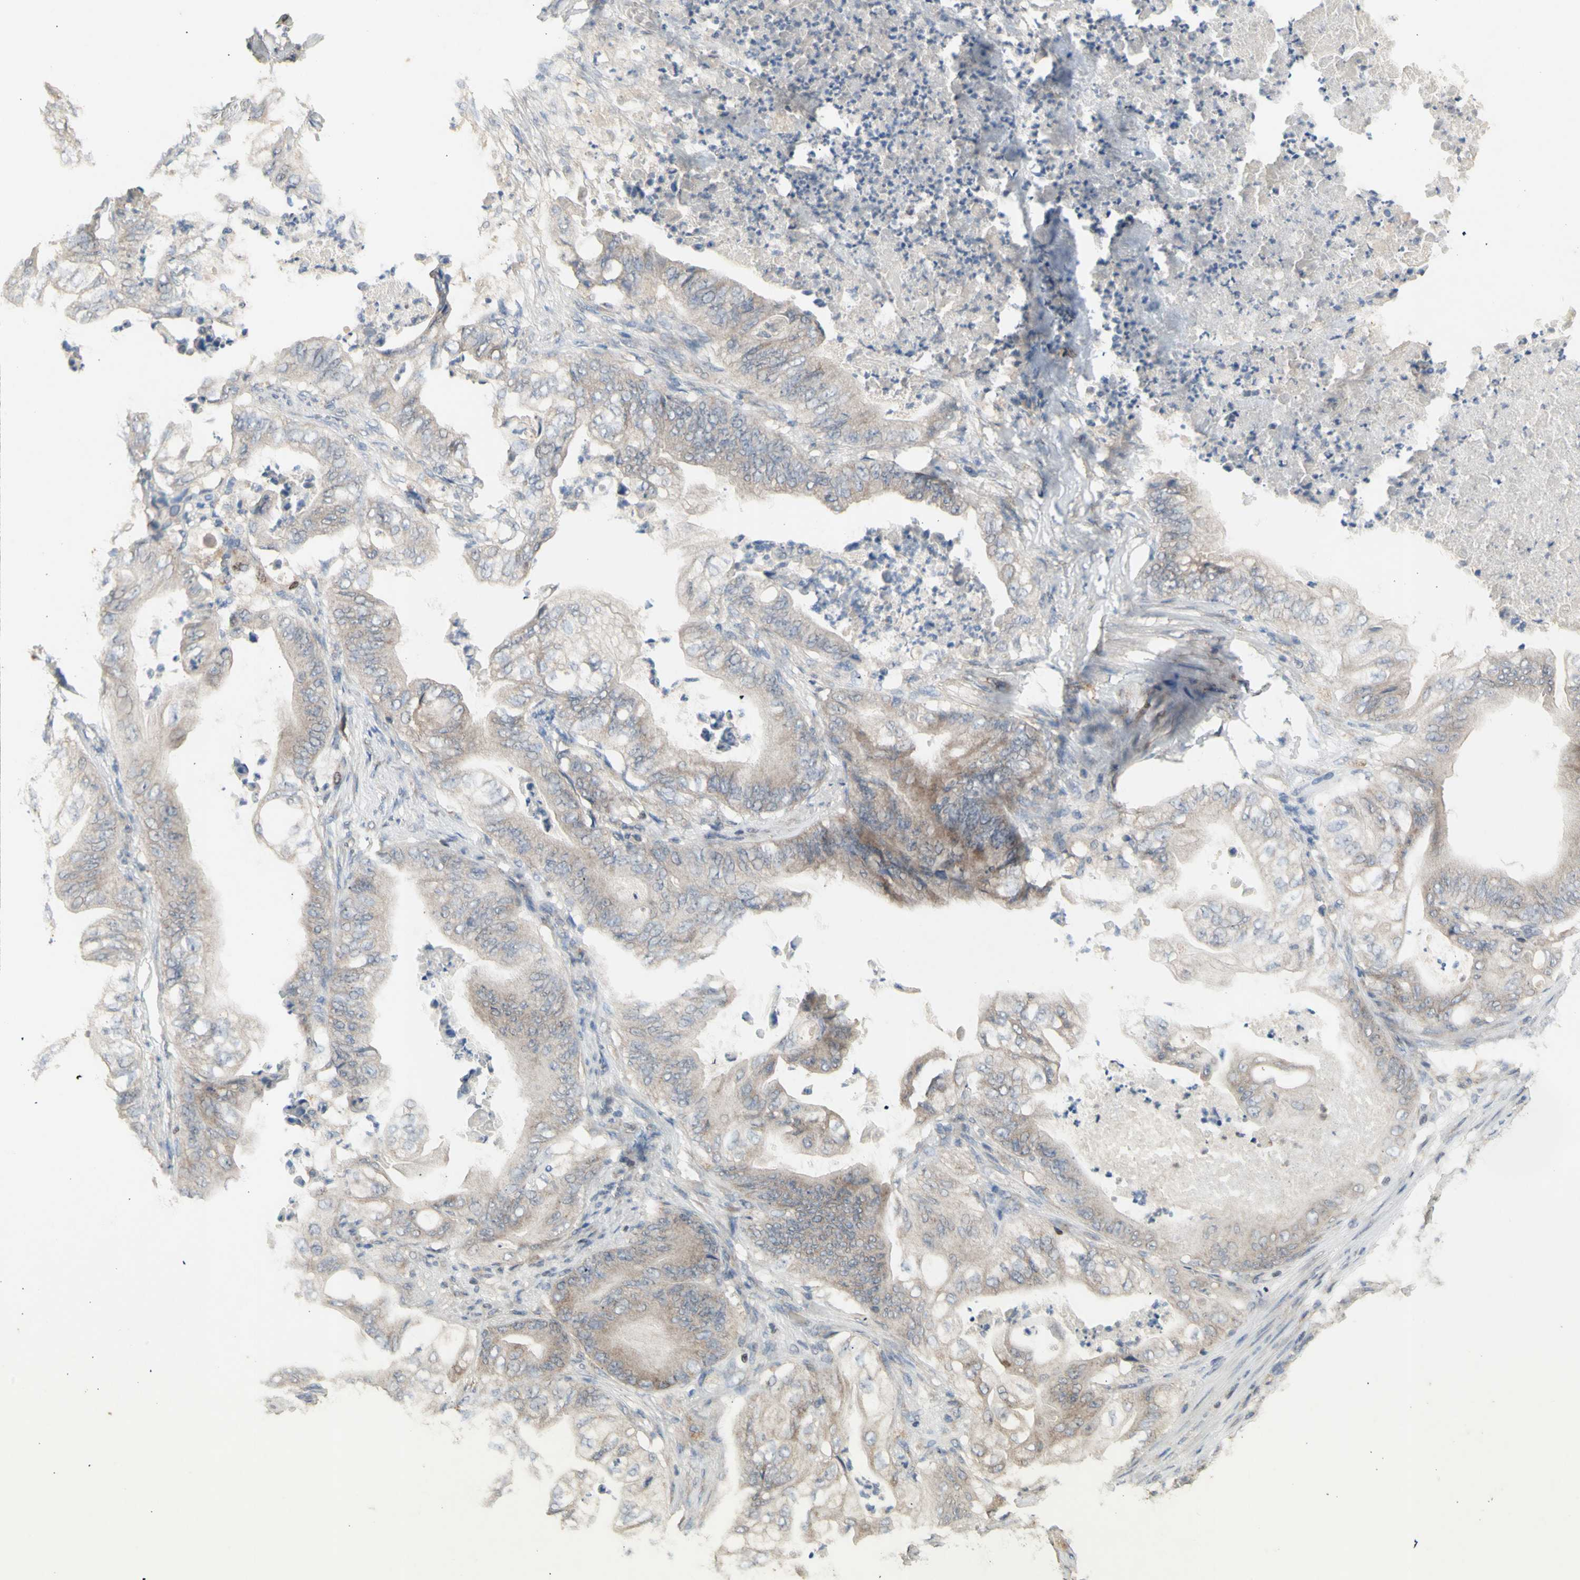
{"staining": {"intensity": "weak", "quantity": ">75%", "location": "cytoplasmic/membranous"}, "tissue": "stomach cancer", "cell_type": "Tumor cells", "image_type": "cancer", "snomed": [{"axis": "morphology", "description": "Adenocarcinoma, NOS"}, {"axis": "topography", "description": "Stomach"}], "caption": "This micrograph reveals immunohistochemistry (IHC) staining of human stomach adenocarcinoma, with low weak cytoplasmic/membranous staining in about >75% of tumor cells.", "gene": "NLRP1", "patient": {"sex": "female", "age": 73}}